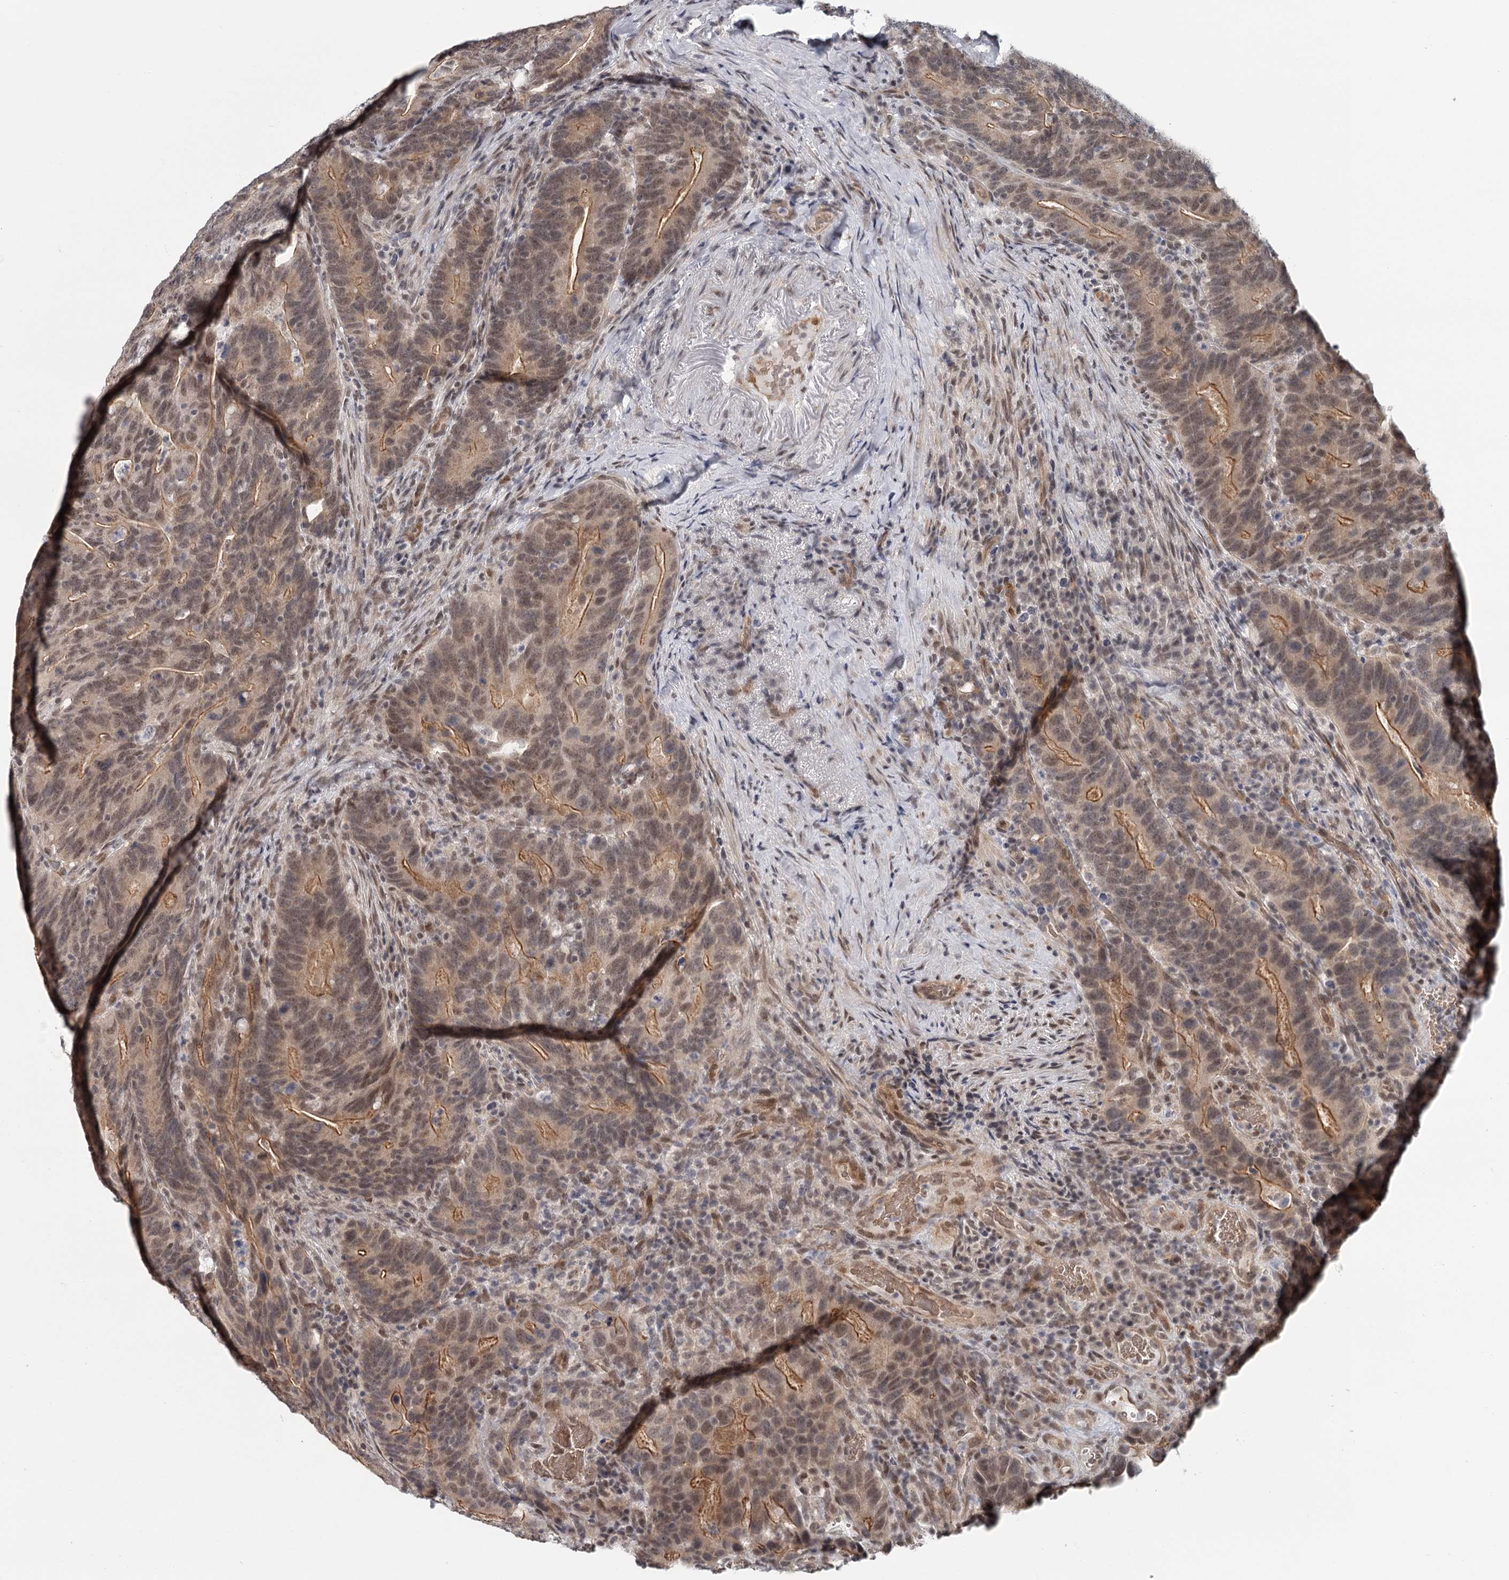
{"staining": {"intensity": "moderate", "quantity": ">75%", "location": "cytoplasmic/membranous,nuclear"}, "tissue": "colorectal cancer", "cell_type": "Tumor cells", "image_type": "cancer", "snomed": [{"axis": "morphology", "description": "Adenocarcinoma, NOS"}, {"axis": "topography", "description": "Colon"}], "caption": "Immunohistochemical staining of adenocarcinoma (colorectal) shows medium levels of moderate cytoplasmic/membranous and nuclear staining in approximately >75% of tumor cells. (Stains: DAB in brown, nuclei in blue, Microscopy: brightfield microscopy at high magnification).", "gene": "FAM13C", "patient": {"sex": "female", "age": 66}}